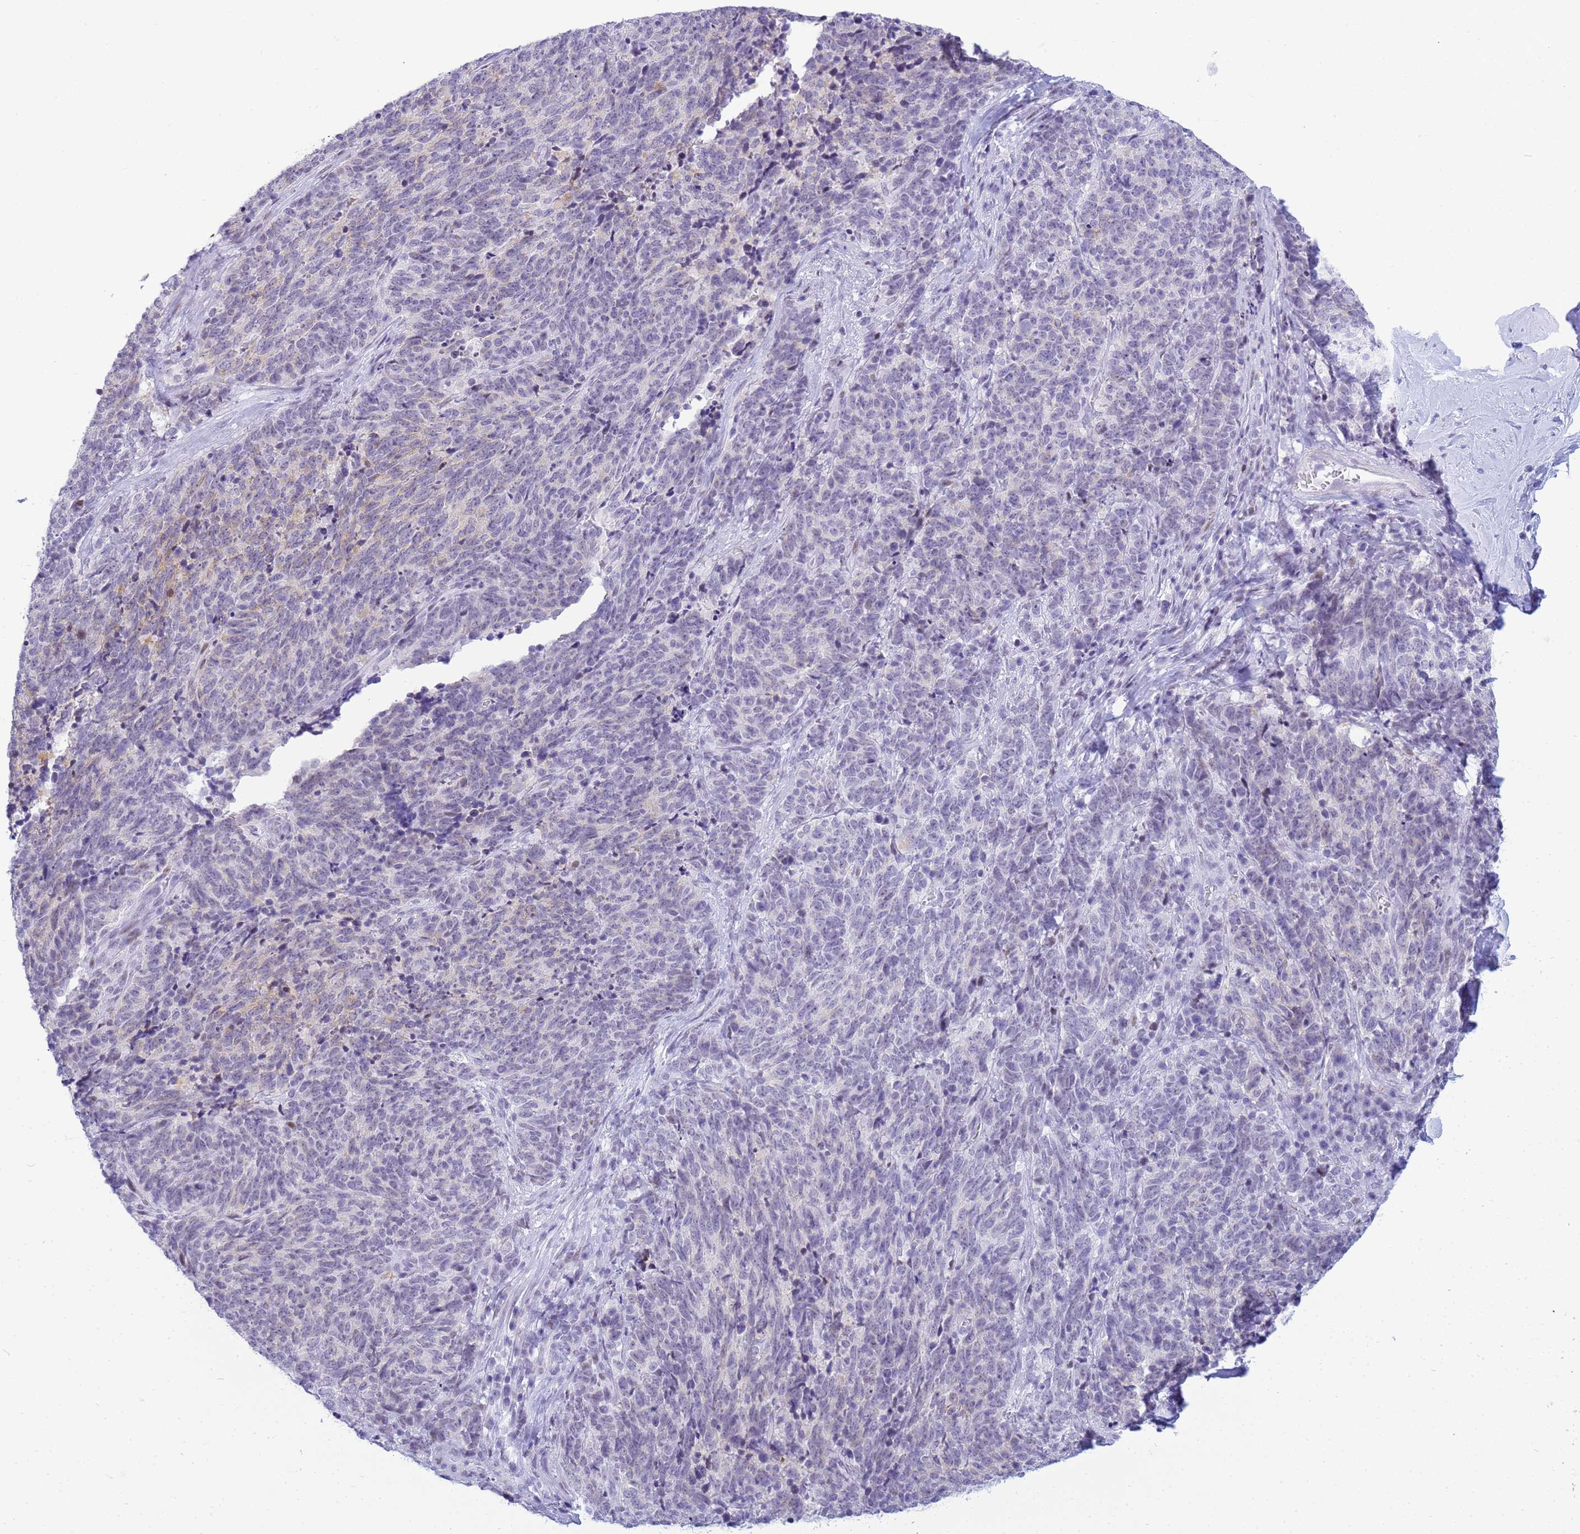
{"staining": {"intensity": "negative", "quantity": "none", "location": "none"}, "tissue": "cervical cancer", "cell_type": "Tumor cells", "image_type": "cancer", "snomed": [{"axis": "morphology", "description": "Squamous cell carcinoma, NOS"}, {"axis": "topography", "description": "Cervix"}], "caption": "An immunohistochemistry (IHC) image of cervical cancer is shown. There is no staining in tumor cells of cervical cancer.", "gene": "SNX20", "patient": {"sex": "female", "age": 29}}